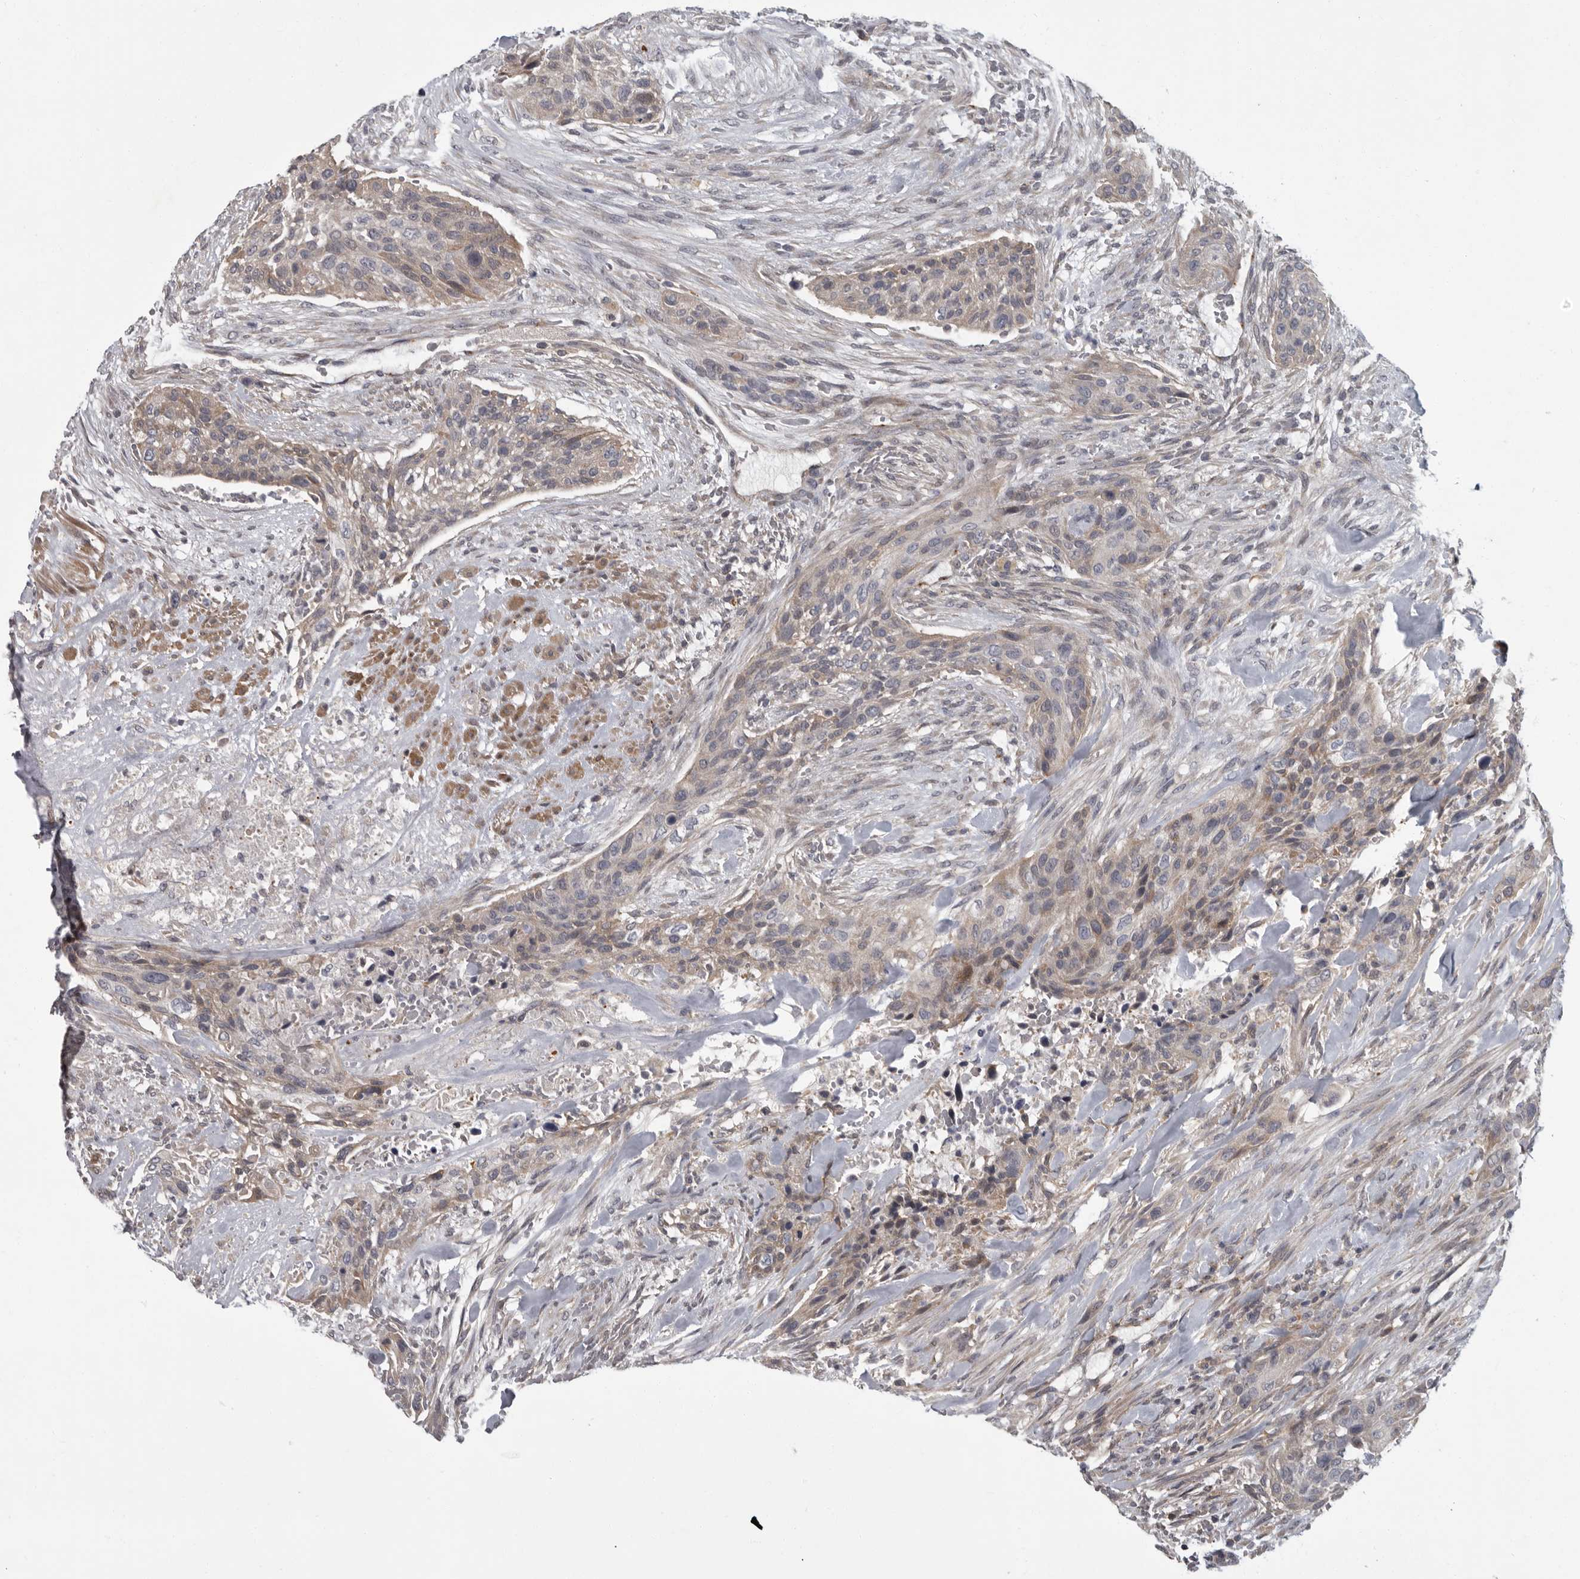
{"staining": {"intensity": "weak", "quantity": ">75%", "location": "cytoplasmic/membranous"}, "tissue": "urothelial cancer", "cell_type": "Tumor cells", "image_type": "cancer", "snomed": [{"axis": "morphology", "description": "Urothelial carcinoma, High grade"}, {"axis": "topography", "description": "Urinary bladder"}], "caption": "Protein positivity by immunohistochemistry (IHC) shows weak cytoplasmic/membranous staining in approximately >75% of tumor cells in urothelial cancer. The protein is stained brown, and the nuclei are stained in blue (DAB IHC with brightfield microscopy, high magnification).", "gene": "PDE7A", "patient": {"sex": "male", "age": 35}}